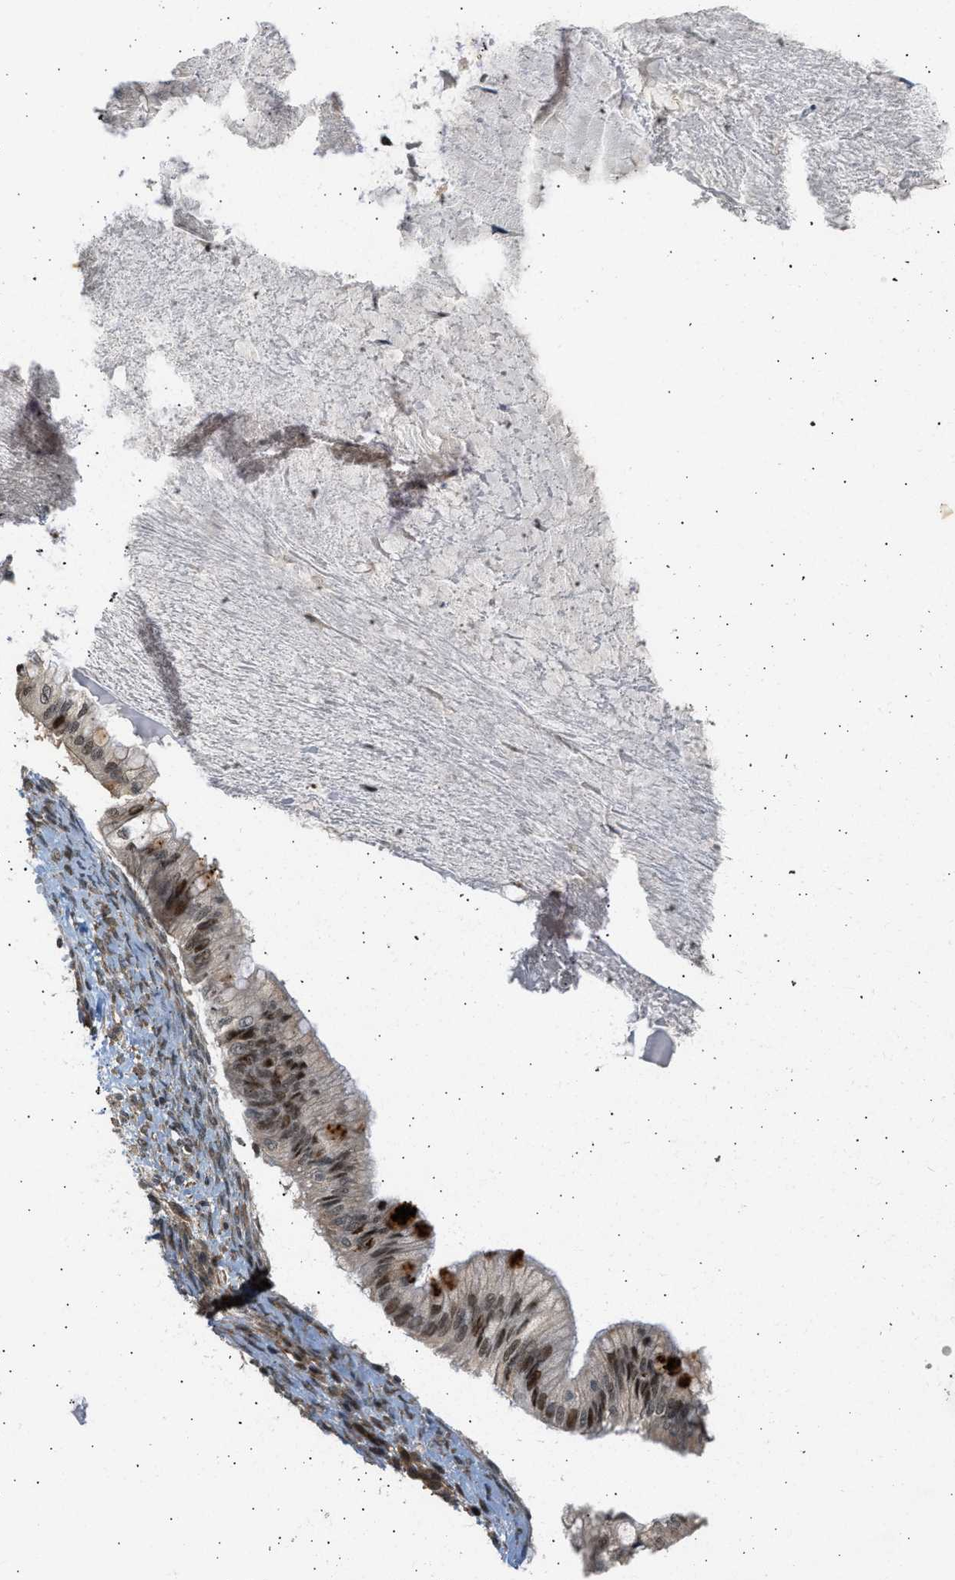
{"staining": {"intensity": "moderate", "quantity": "25%-75%", "location": "nuclear"}, "tissue": "ovarian cancer", "cell_type": "Tumor cells", "image_type": "cancer", "snomed": [{"axis": "morphology", "description": "Cystadenocarcinoma, mucinous, NOS"}, {"axis": "topography", "description": "Ovary"}], "caption": "Ovarian cancer (mucinous cystadenocarcinoma) tissue exhibits moderate nuclear expression in about 25%-75% of tumor cells (DAB IHC, brown staining for protein, blue staining for nuclei).", "gene": "BAG1", "patient": {"sex": "female", "age": 57}}